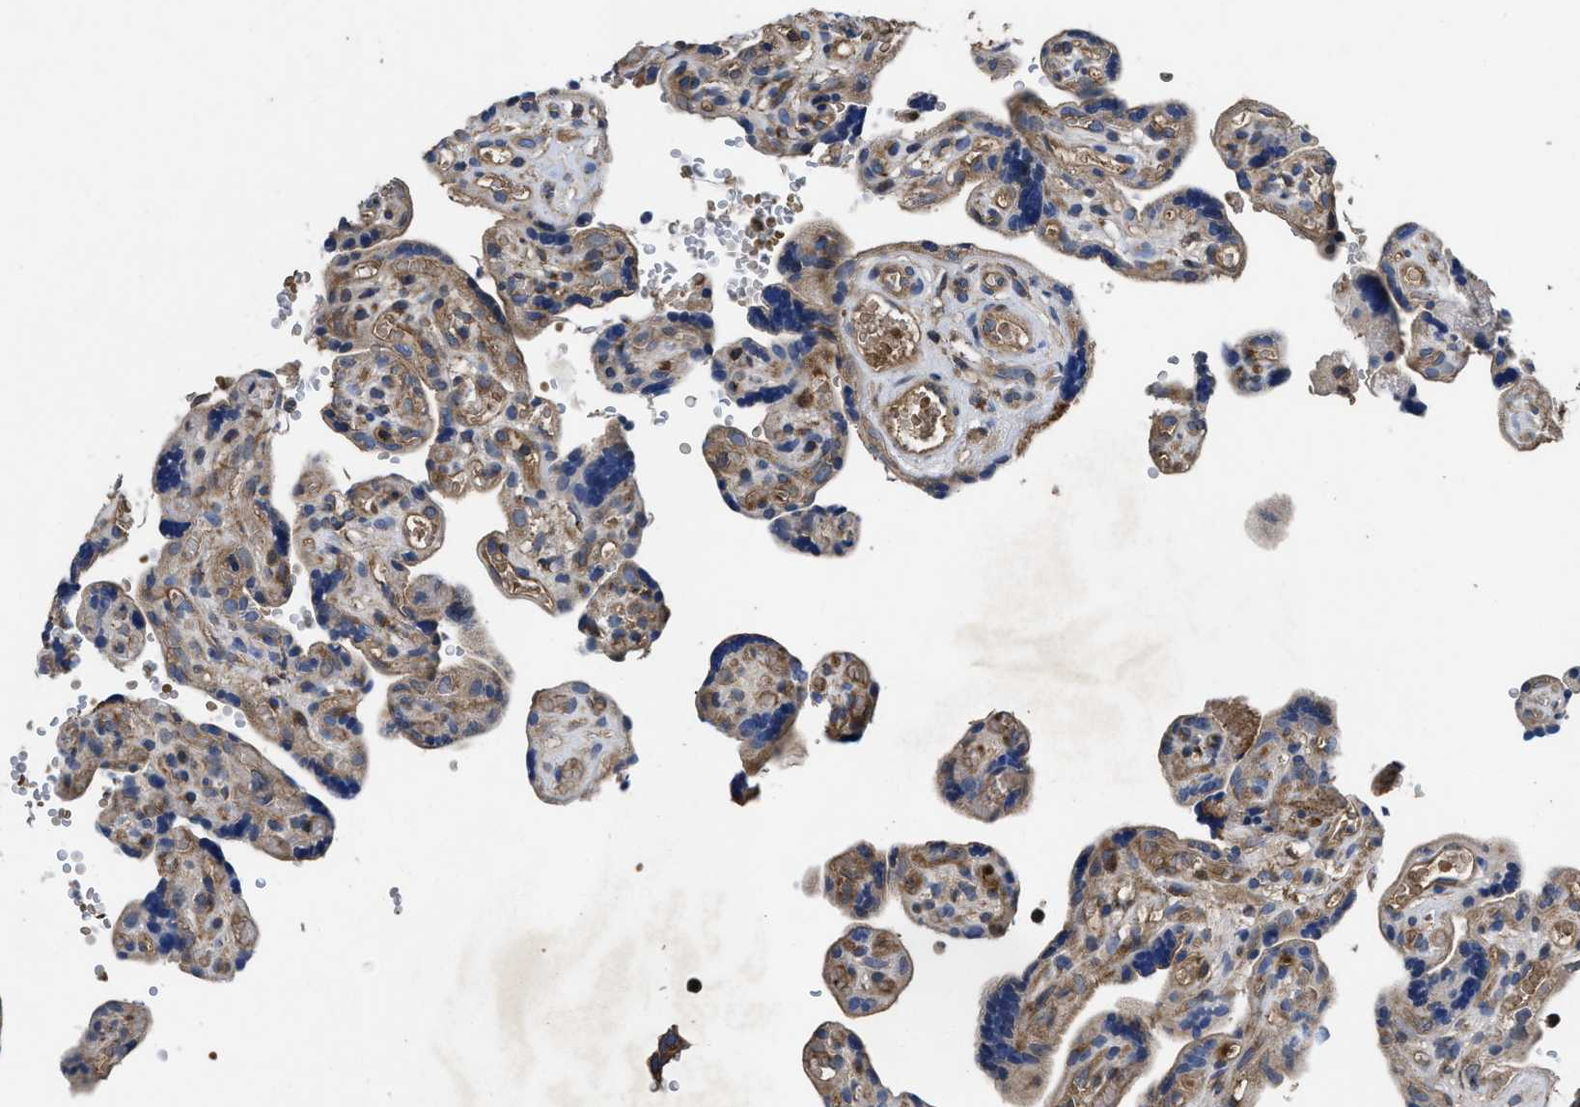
{"staining": {"intensity": "moderate", "quantity": ">75%", "location": "cytoplasmic/membranous"}, "tissue": "placenta", "cell_type": "Decidual cells", "image_type": "normal", "snomed": [{"axis": "morphology", "description": "Normal tissue, NOS"}, {"axis": "topography", "description": "Placenta"}], "caption": "This is an image of immunohistochemistry (IHC) staining of benign placenta, which shows moderate positivity in the cytoplasmic/membranous of decidual cells.", "gene": "YBEY", "patient": {"sex": "female", "age": 30}}